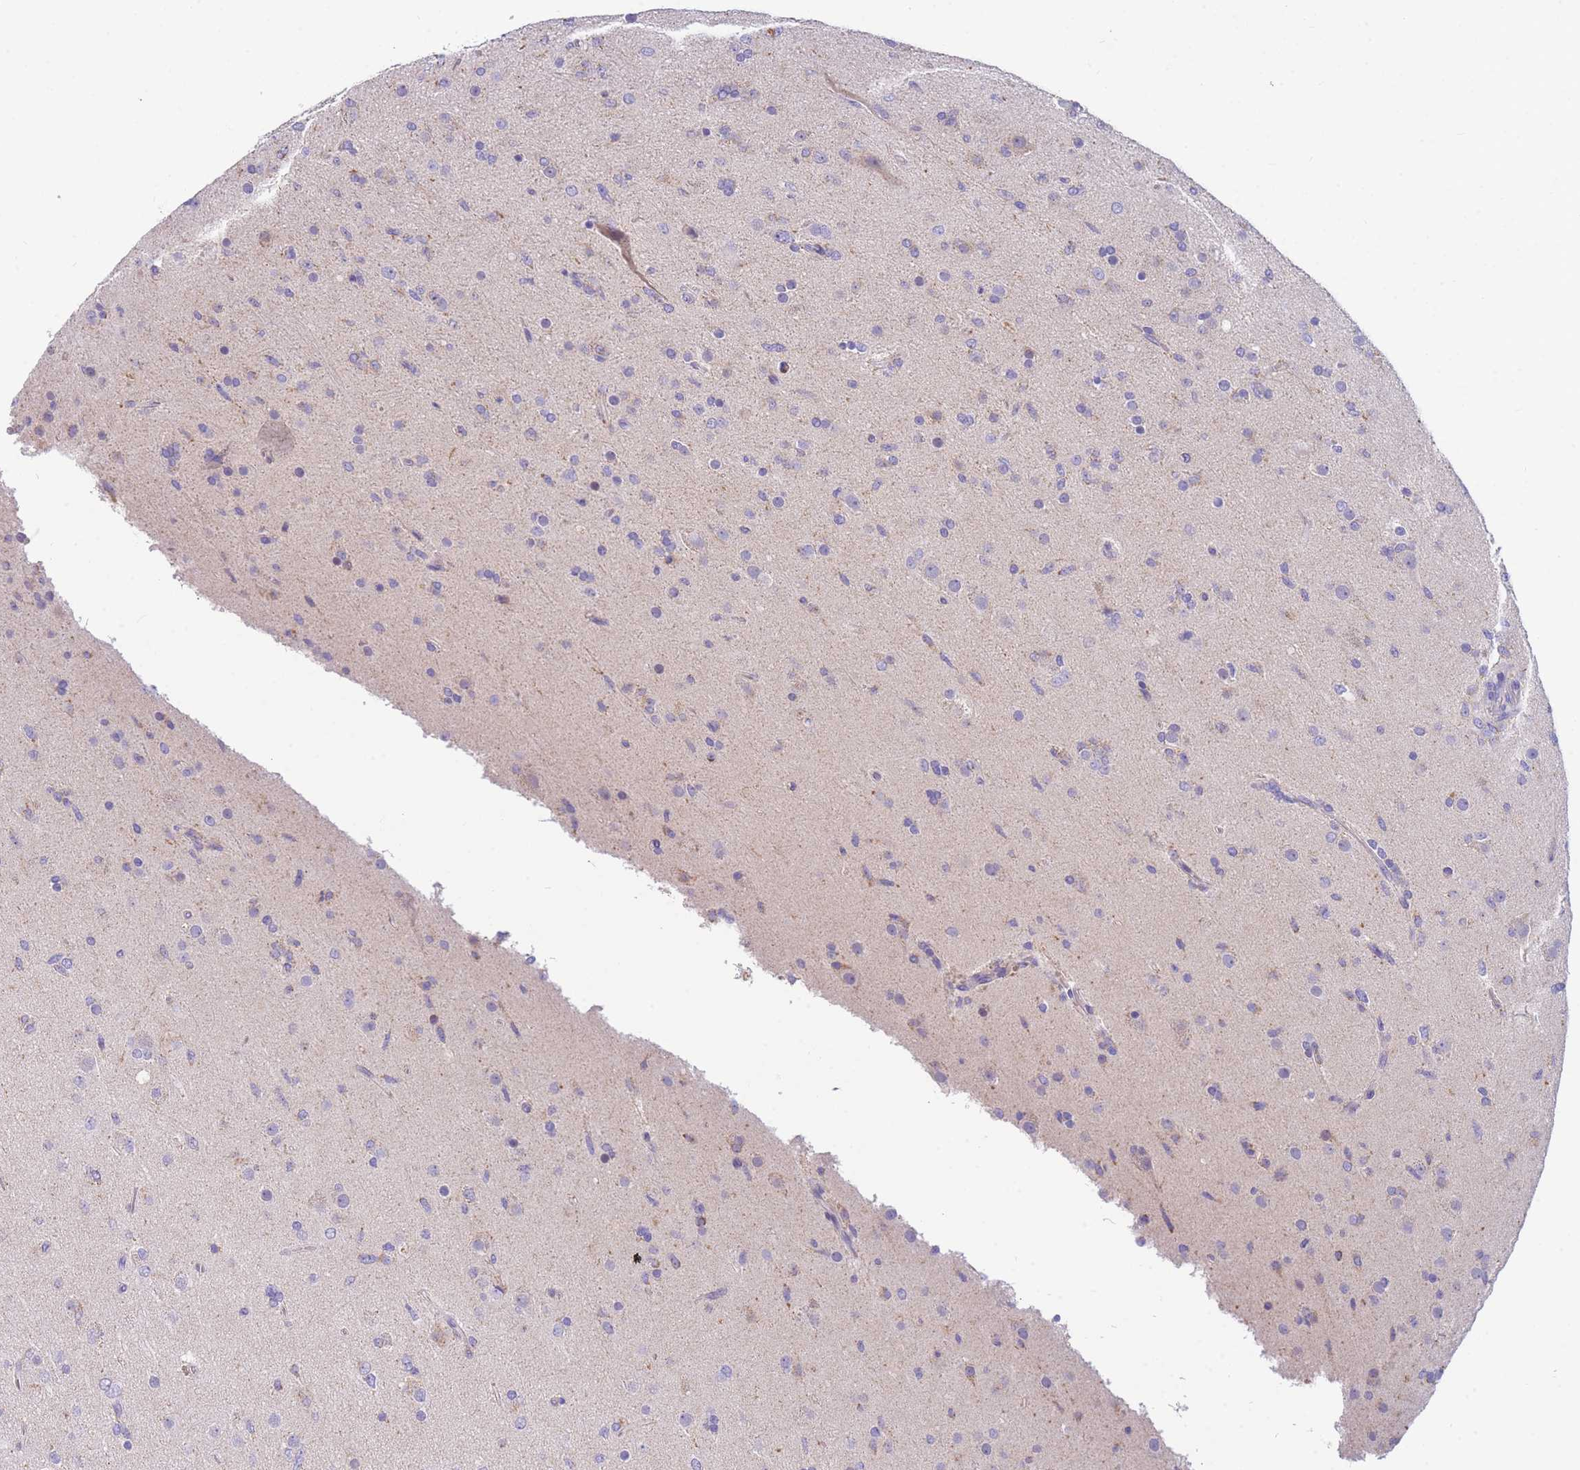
{"staining": {"intensity": "negative", "quantity": "none", "location": "none"}, "tissue": "glioma", "cell_type": "Tumor cells", "image_type": "cancer", "snomed": [{"axis": "morphology", "description": "Glioma, malignant, Low grade"}, {"axis": "topography", "description": "Brain"}], "caption": "This is a image of IHC staining of malignant glioma (low-grade), which shows no staining in tumor cells. (DAB (3,3'-diaminobenzidine) IHC visualized using brightfield microscopy, high magnification).", "gene": "DHRS11", "patient": {"sex": "male", "age": 65}}